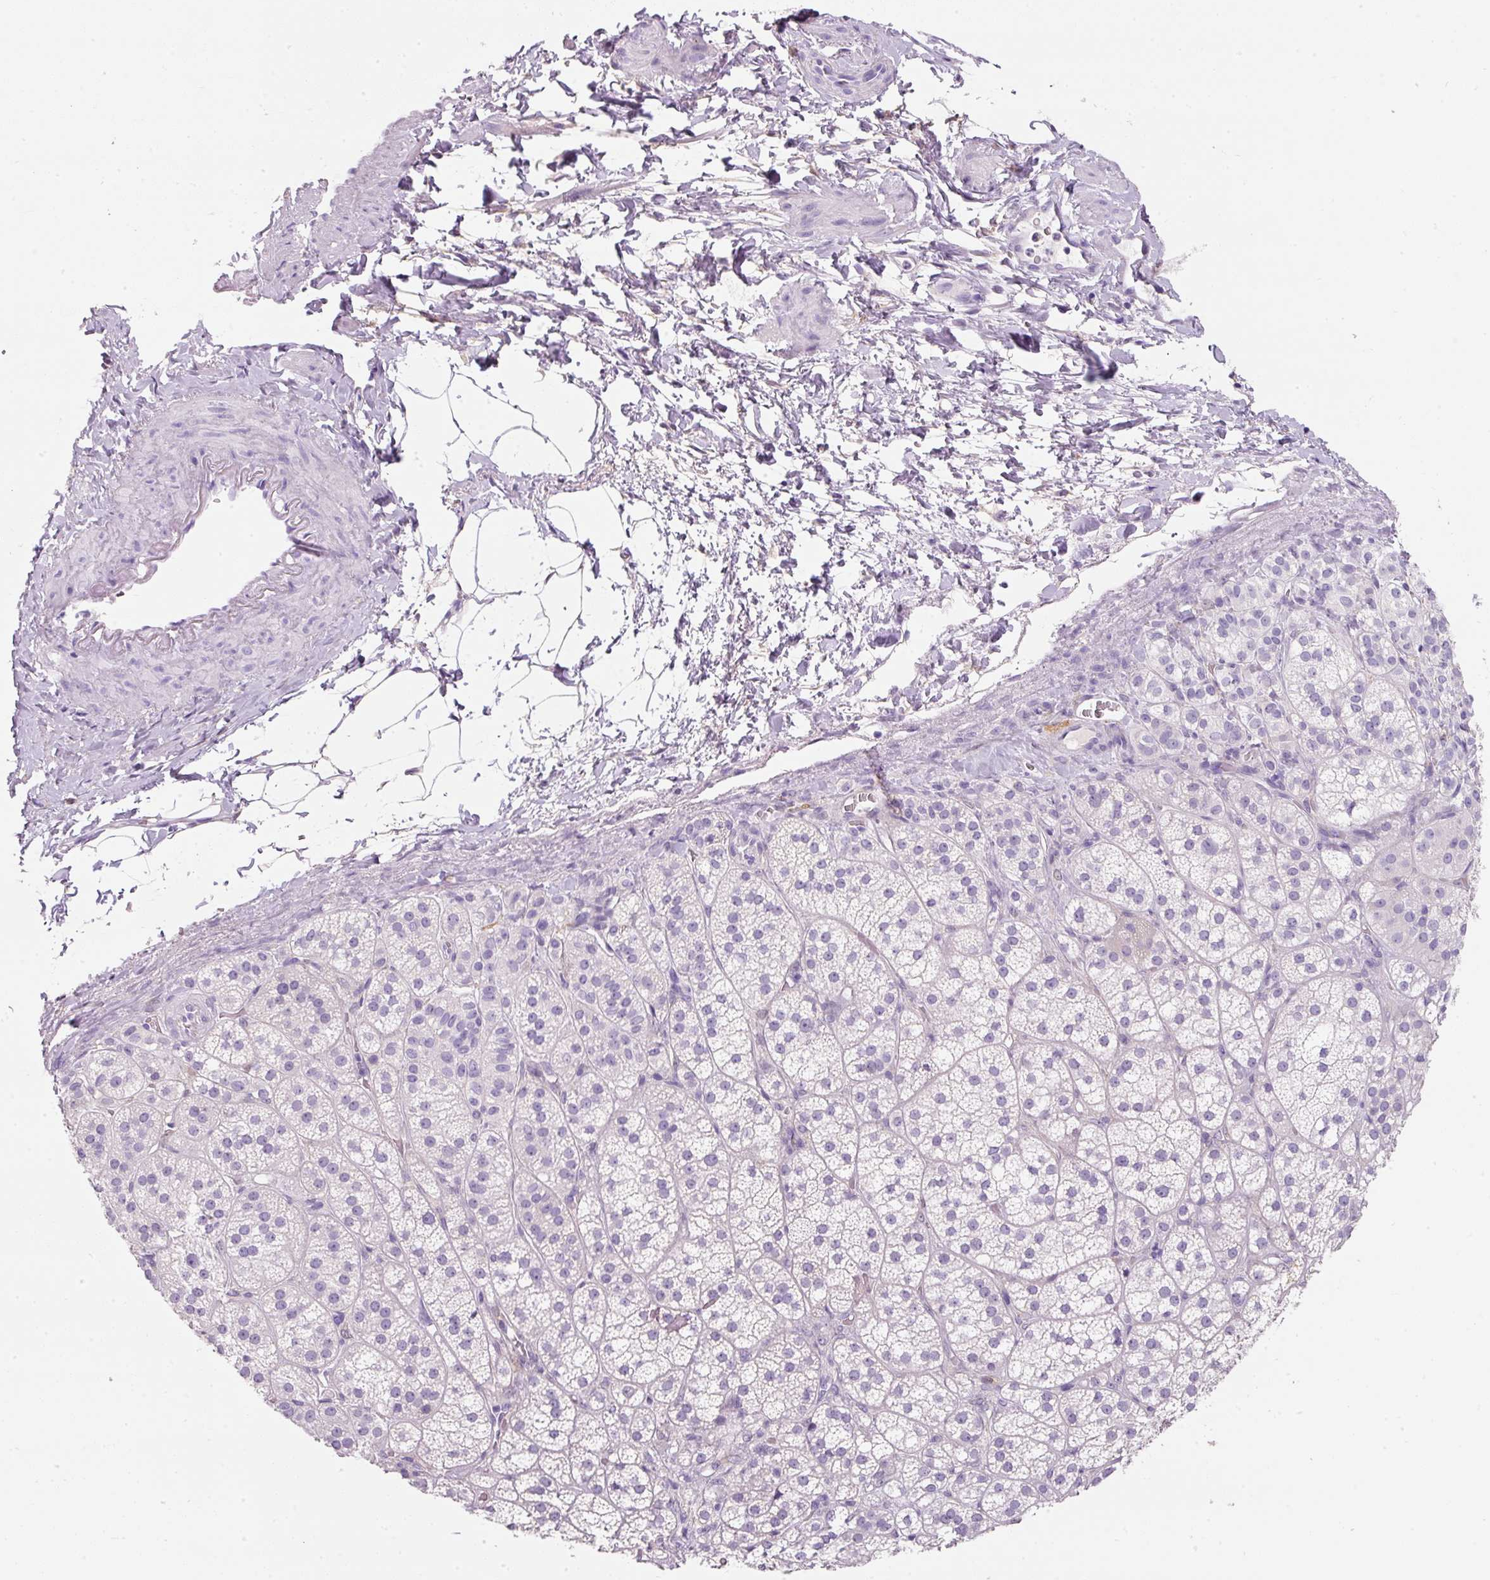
{"staining": {"intensity": "negative", "quantity": "none", "location": "none"}, "tissue": "adrenal gland", "cell_type": "Glandular cells", "image_type": "normal", "snomed": [{"axis": "morphology", "description": "Normal tissue, NOS"}, {"axis": "topography", "description": "Adrenal gland"}], "caption": "Glandular cells are negative for protein expression in benign human adrenal gland. The staining is performed using DAB (3,3'-diaminobenzidine) brown chromogen with nuclei counter-stained in using hematoxylin.", "gene": "DNM1", "patient": {"sex": "female", "age": 60}}